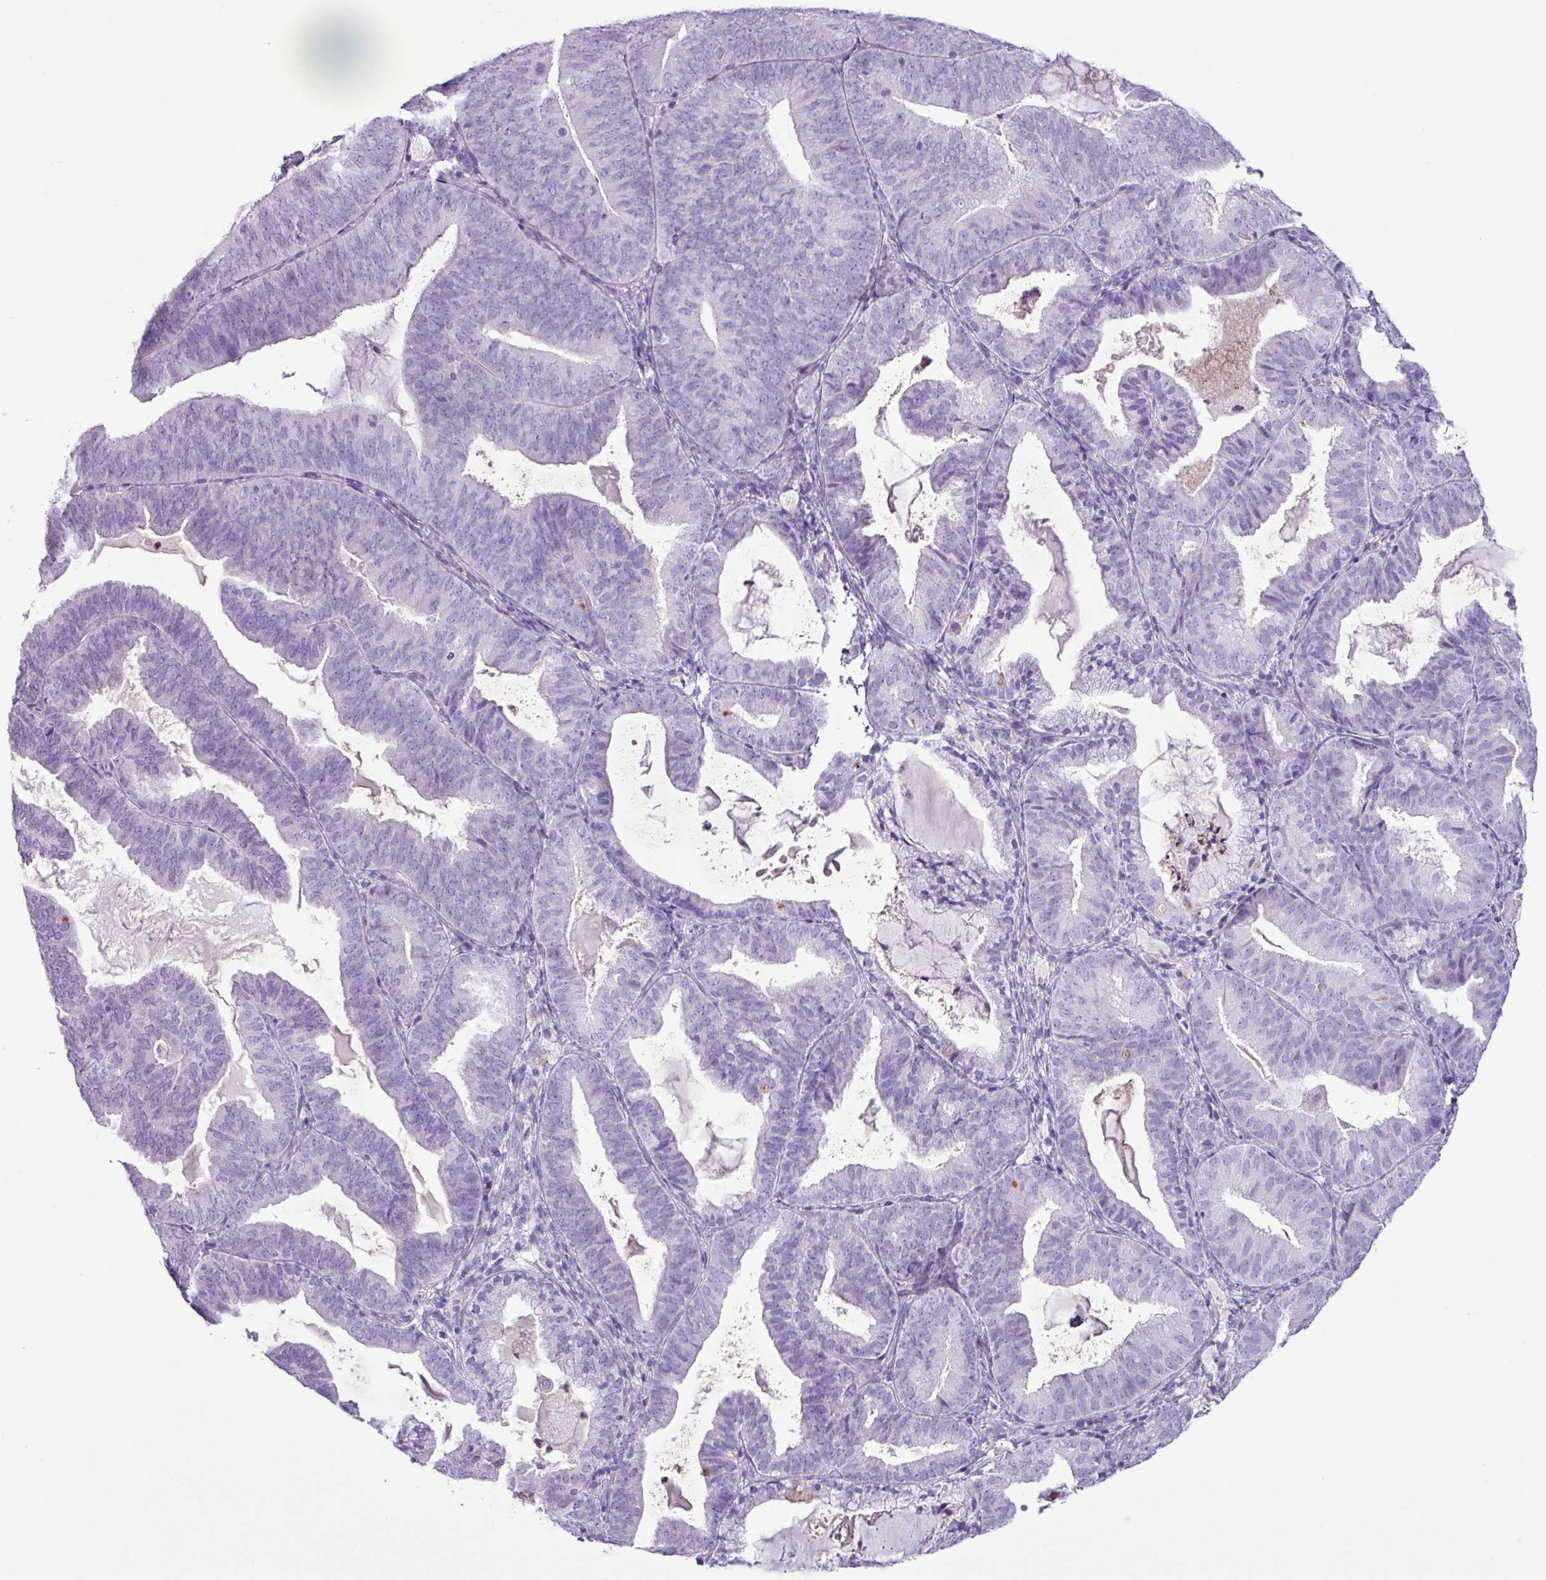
{"staining": {"intensity": "negative", "quantity": "none", "location": "none"}, "tissue": "endometrial cancer", "cell_type": "Tumor cells", "image_type": "cancer", "snomed": [{"axis": "morphology", "description": "Adenocarcinoma, NOS"}, {"axis": "topography", "description": "Endometrium"}], "caption": "A photomicrograph of human endometrial cancer is negative for staining in tumor cells. (DAB immunohistochemistry (IHC) visualized using brightfield microscopy, high magnification).", "gene": "CYSTM1", "patient": {"sex": "female", "age": 80}}